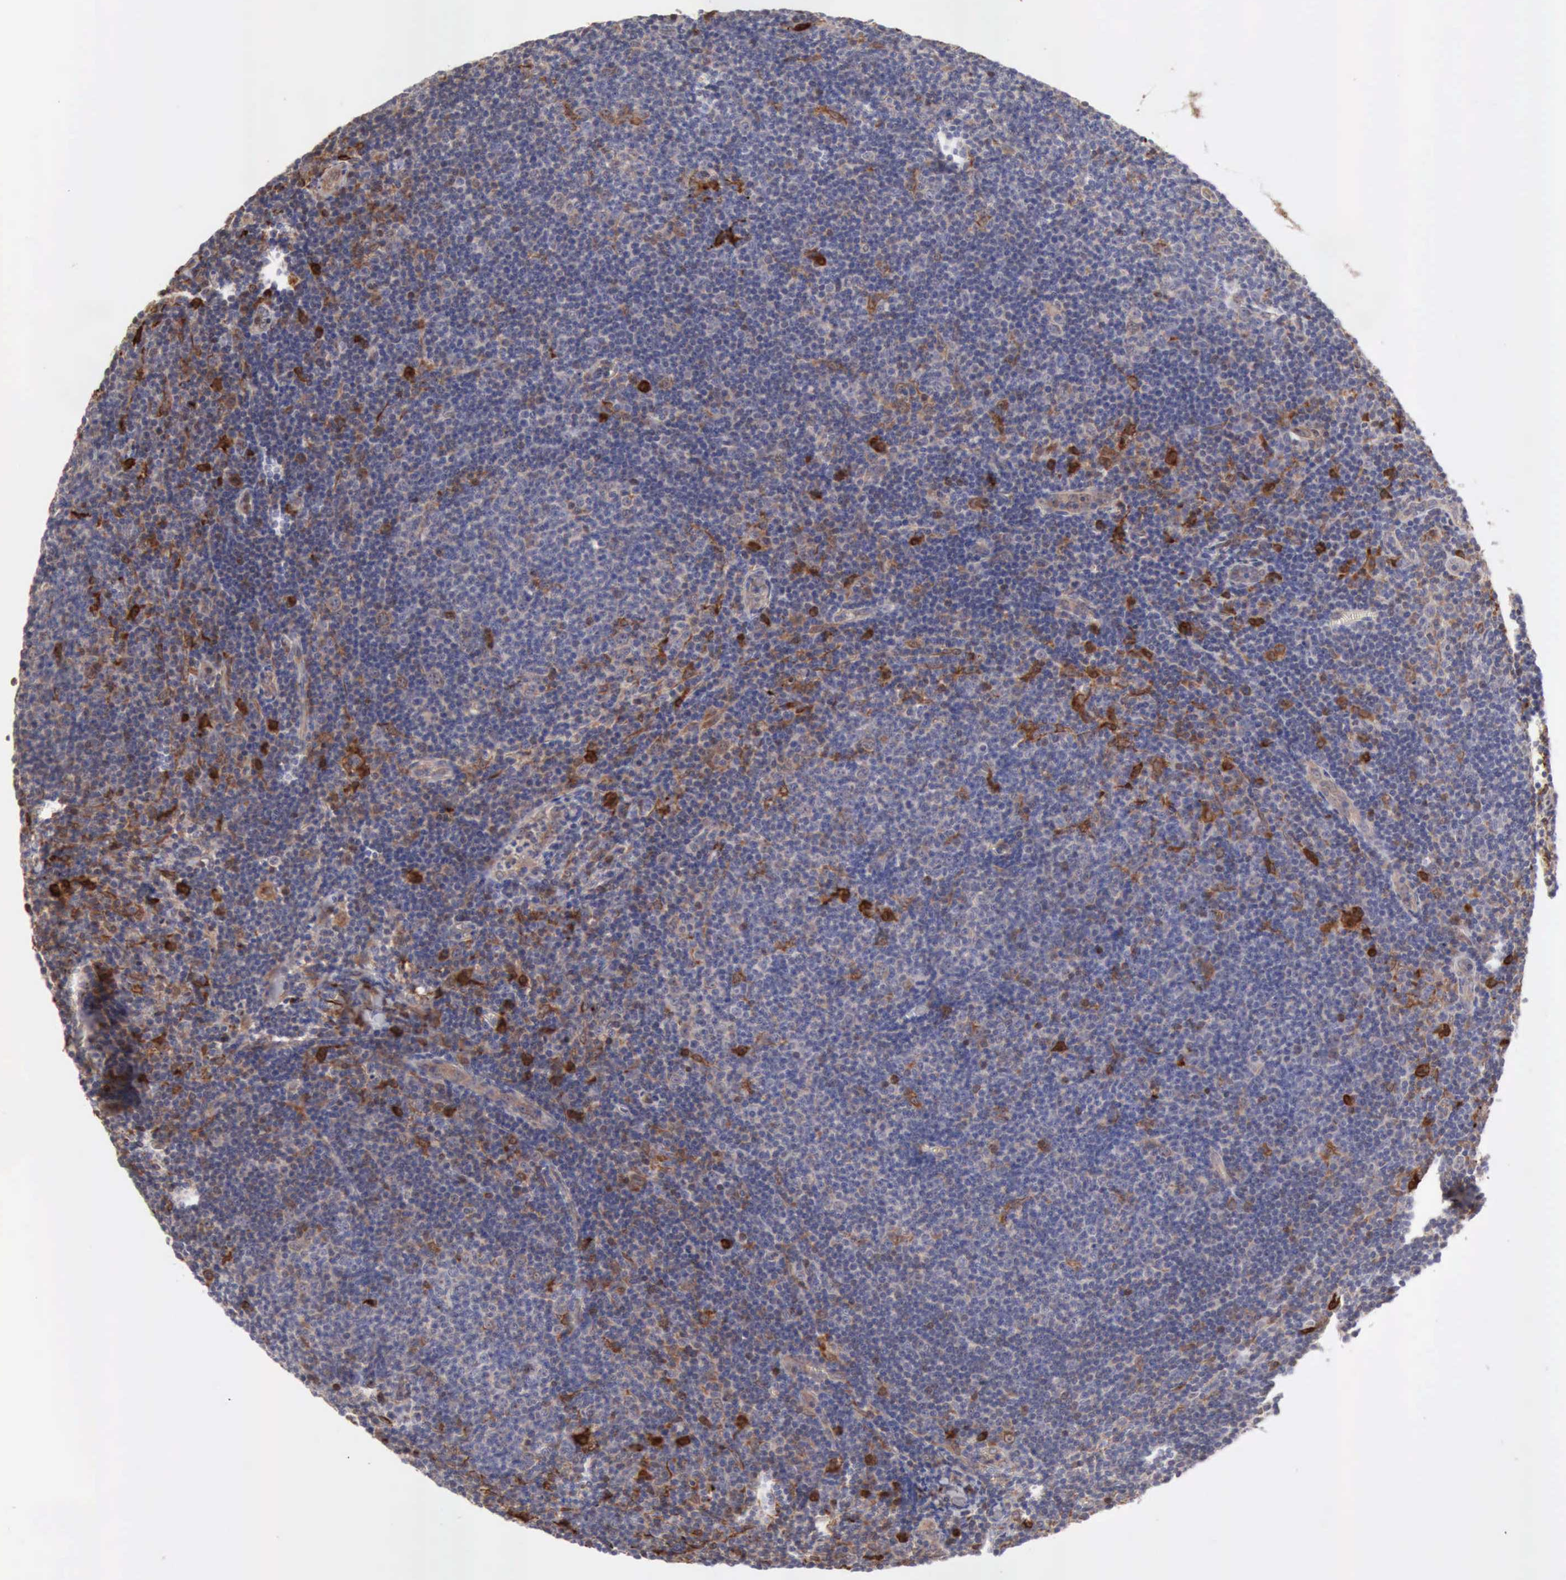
{"staining": {"intensity": "weak", "quantity": "<25%", "location": "cytoplasmic/membranous,nuclear"}, "tissue": "lymphoma", "cell_type": "Tumor cells", "image_type": "cancer", "snomed": [{"axis": "morphology", "description": "Malignant lymphoma, non-Hodgkin's type, Low grade"}, {"axis": "topography", "description": "Lymph node"}], "caption": "Tumor cells are negative for protein expression in human low-grade malignant lymphoma, non-Hodgkin's type.", "gene": "APOL2", "patient": {"sex": "male", "age": 49}}